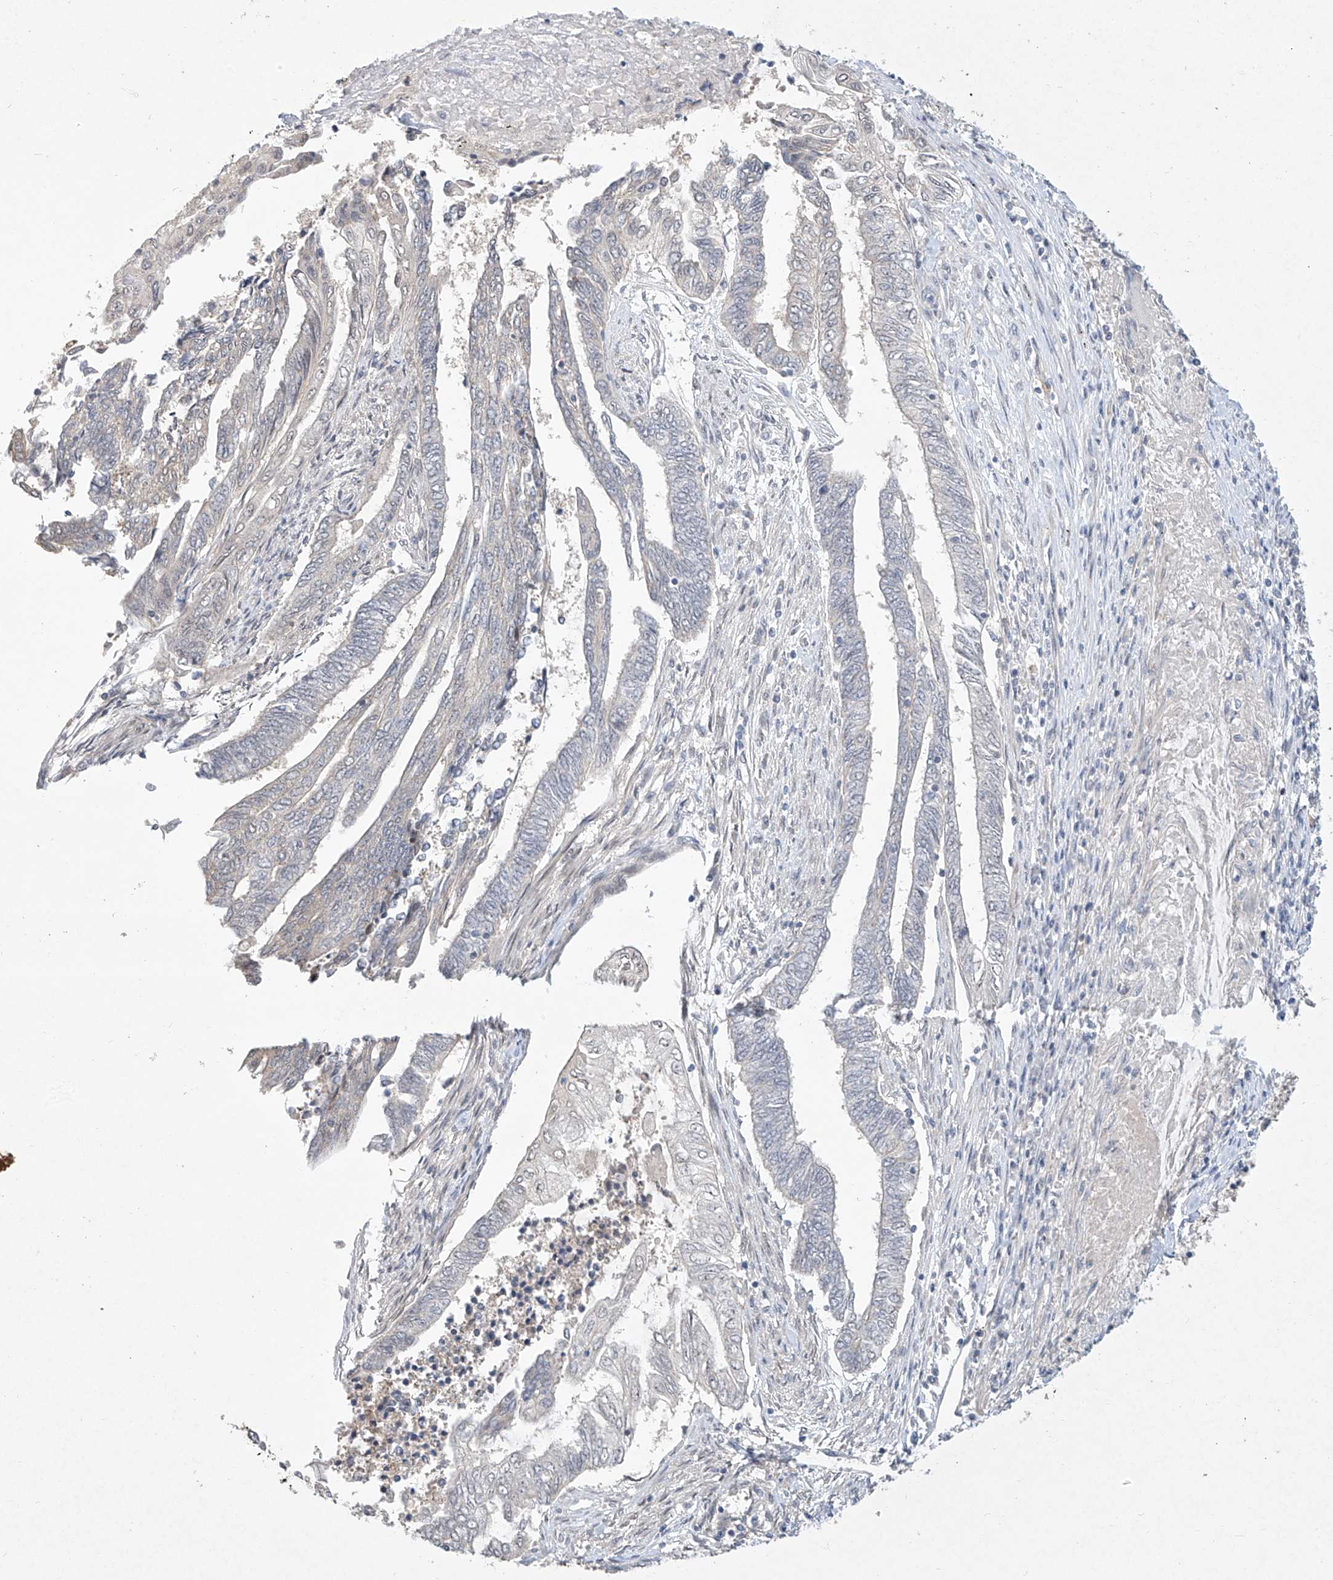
{"staining": {"intensity": "negative", "quantity": "none", "location": "none"}, "tissue": "endometrial cancer", "cell_type": "Tumor cells", "image_type": "cancer", "snomed": [{"axis": "morphology", "description": "Adenocarcinoma, NOS"}, {"axis": "topography", "description": "Uterus"}, {"axis": "topography", "description": "Endometrium"}], "caption": "An image of endometrial cancer stained for a protein displays no brown staining in tumor cells.", "gene": "TASP1", "patient": {"sex": "female", "age": 70}}